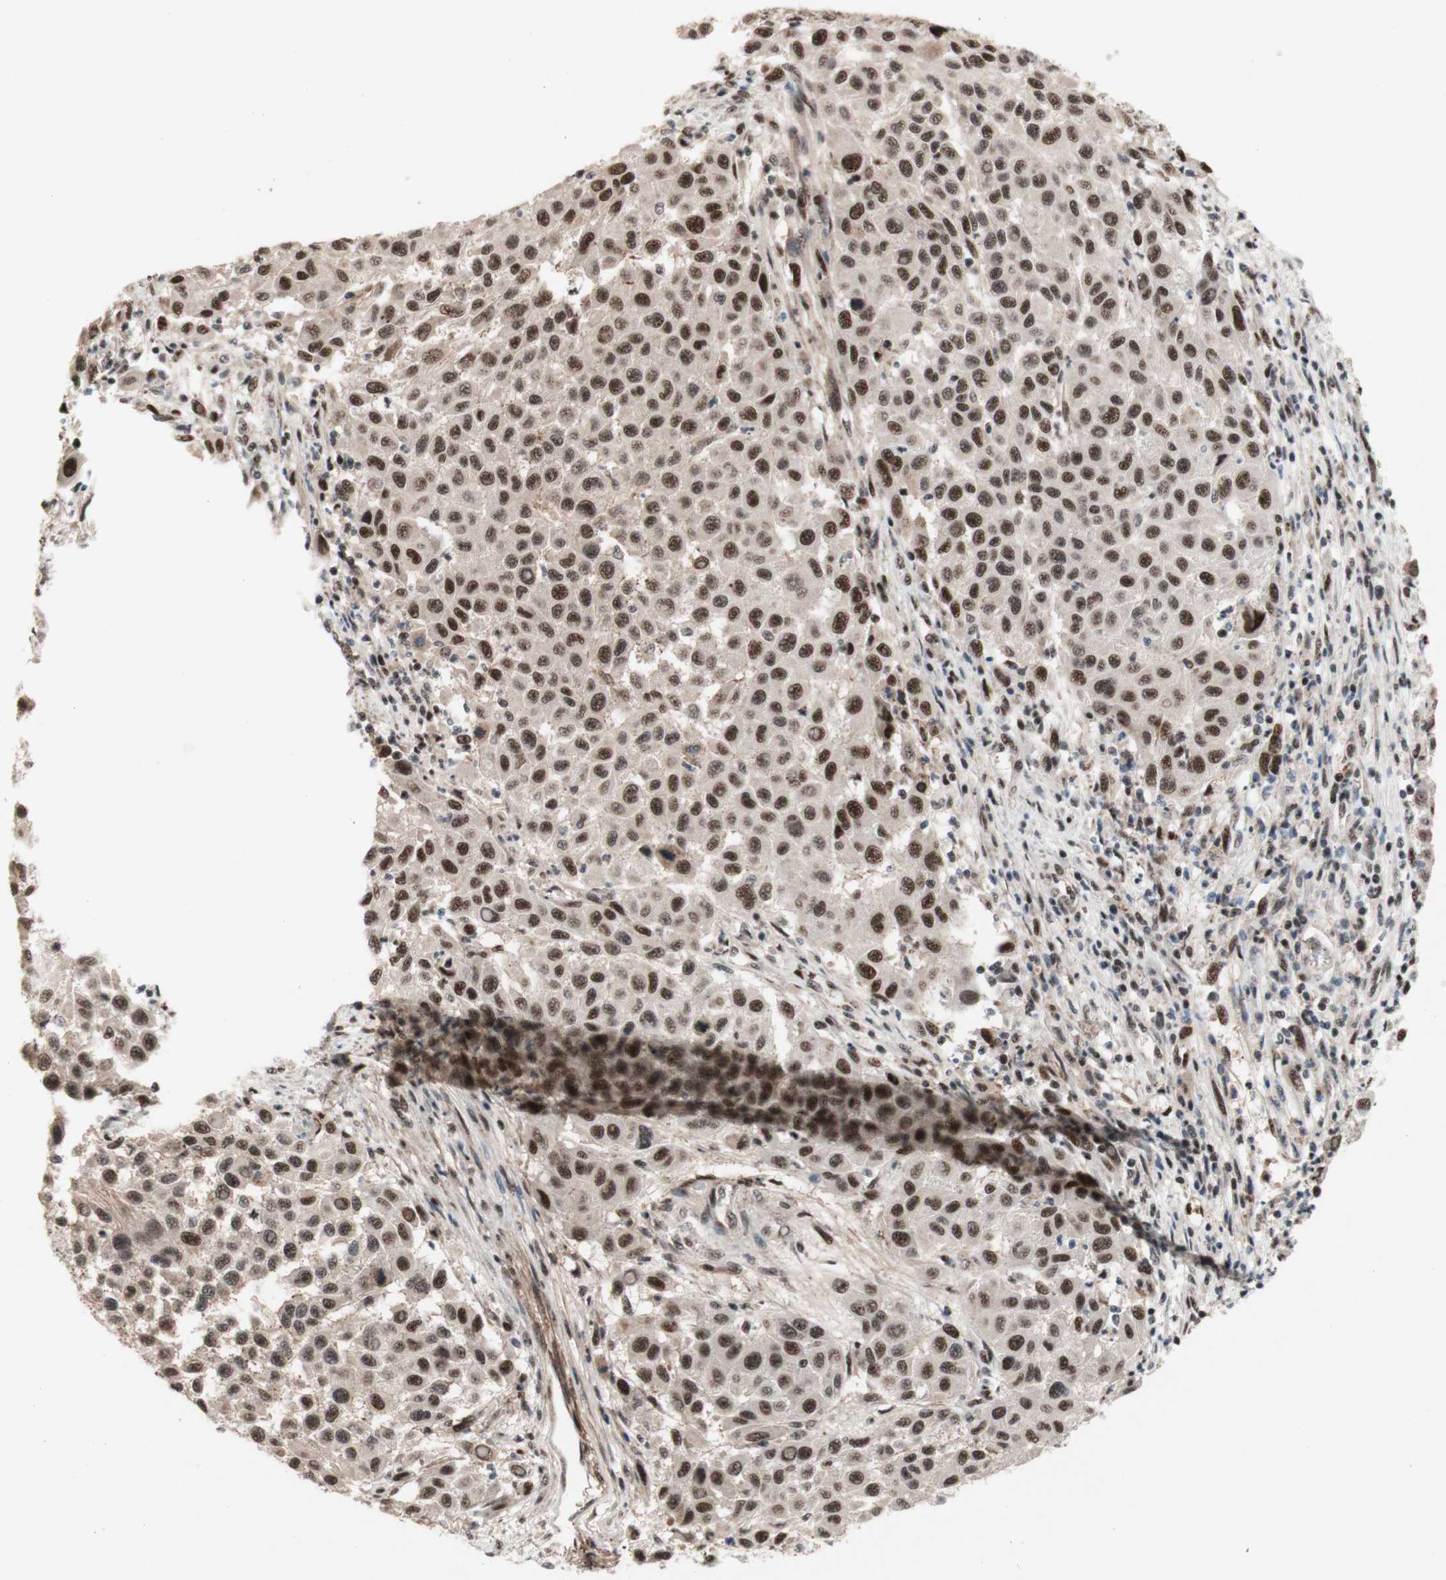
{"staining": {"intensity": "moderate", "quantity": ">75%", "location": "nuclear"}, "tissue": "melanoma", "cell_type": "Tumor cells", "image_type": "cancer", "snomed": [{"axis": "morphology", "description": "Malignant melanoma, Metastatic site"}, {"axis": "topography", "description": "Lymph node"}], "caption": "Moderate nuclear staining is appreciated in approximately >75% of tumor cells in melanoma.", "gene": "TLE1", "patient": {"sex": "male", "age": 61}}